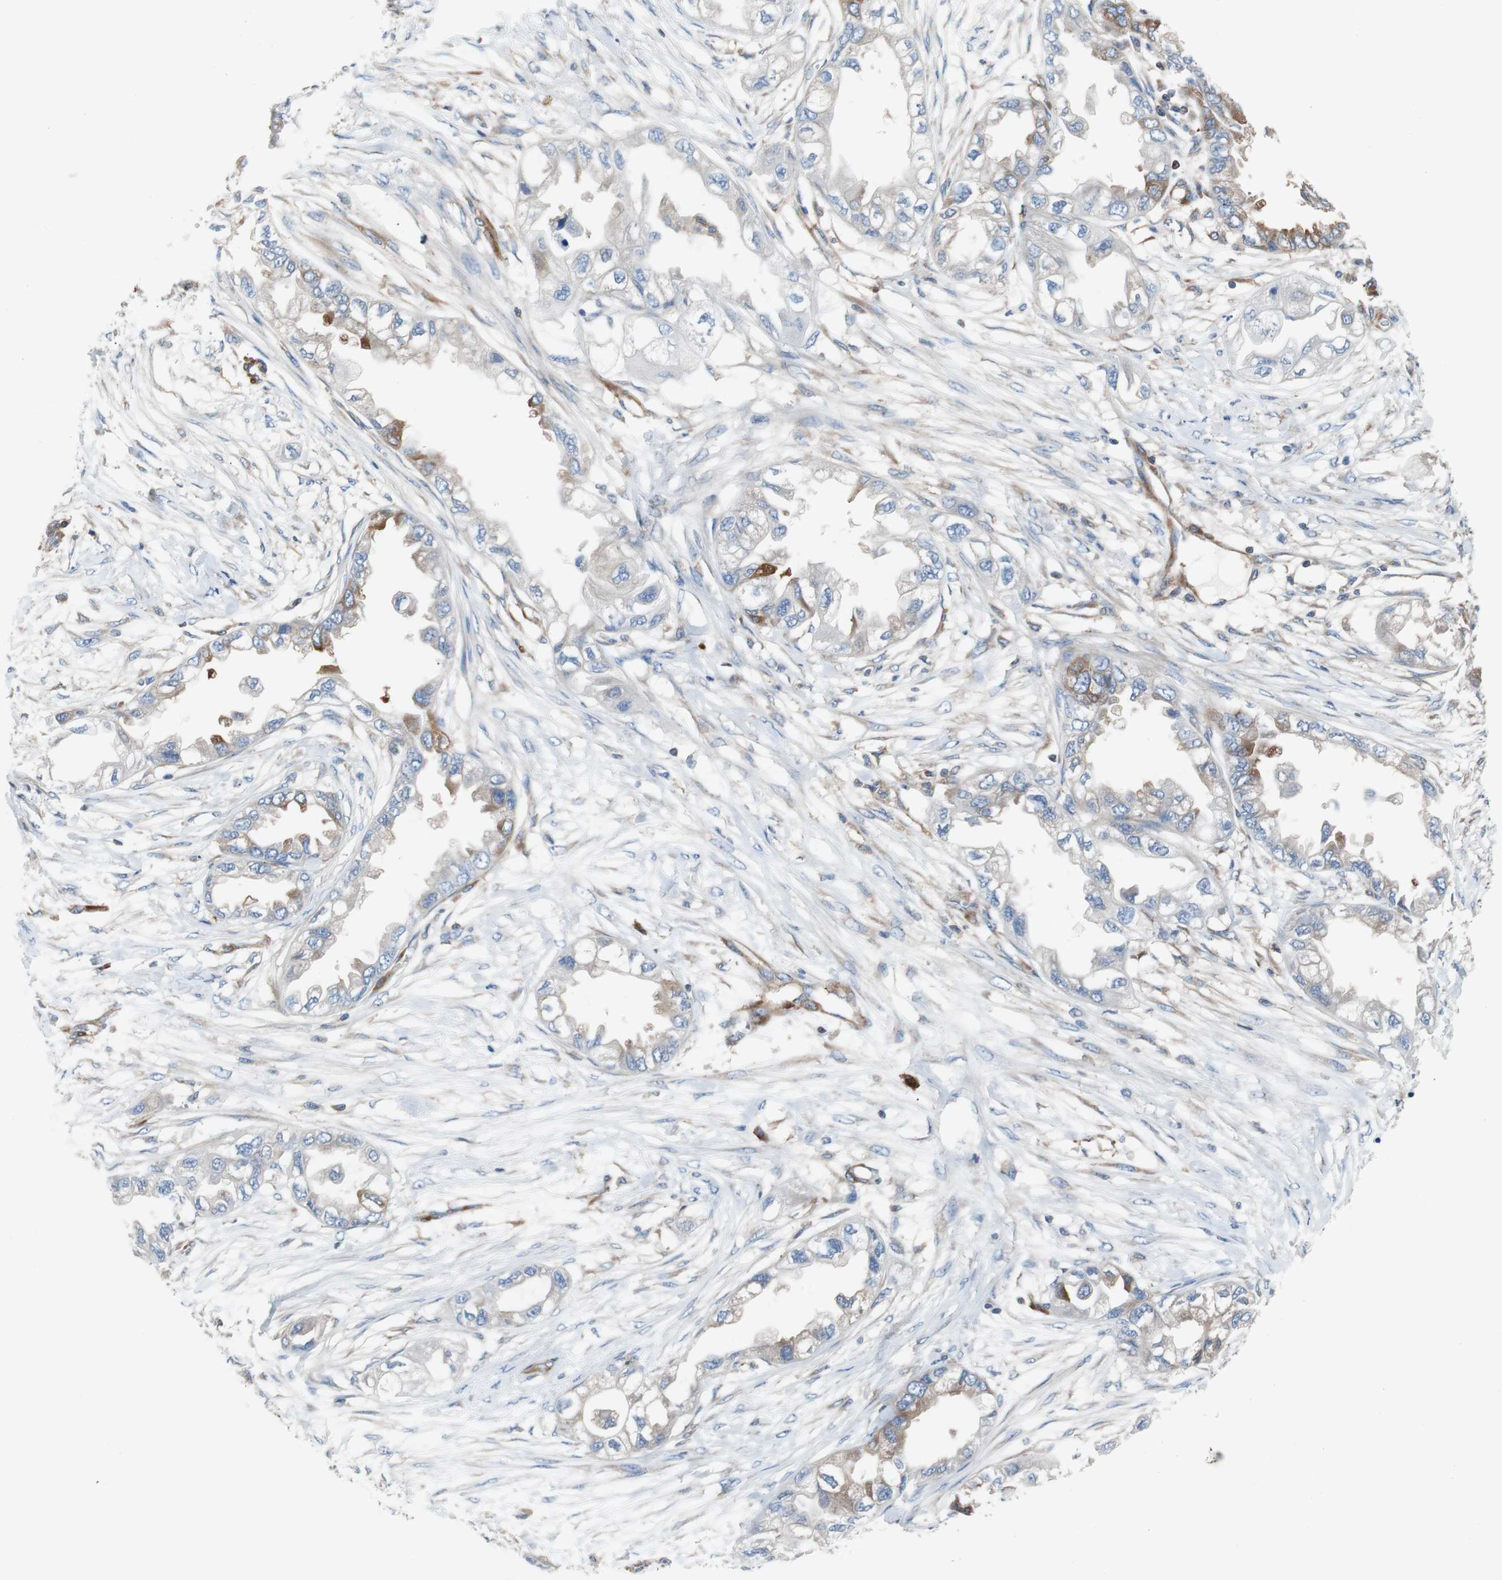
{"staining": {"intensity": "moderate", "quantity": "<25%", "location": "cytoplasmic/membranous"}, "tissue": "endometrial cancer", "cell_type": "Tumor cells", "image_type": "cancer", "snomed": [{"axis": "morphology", "description": "Adenocarcinoma, NOS"}, {"axis": "topography", "description": "Endometrium"}], "caption": "Endometrial cancer stained with a protein marker reveals moderate staining in tumor cells.", "gene": "GYS1", "patient": {"sex": "female", "age": 67}}